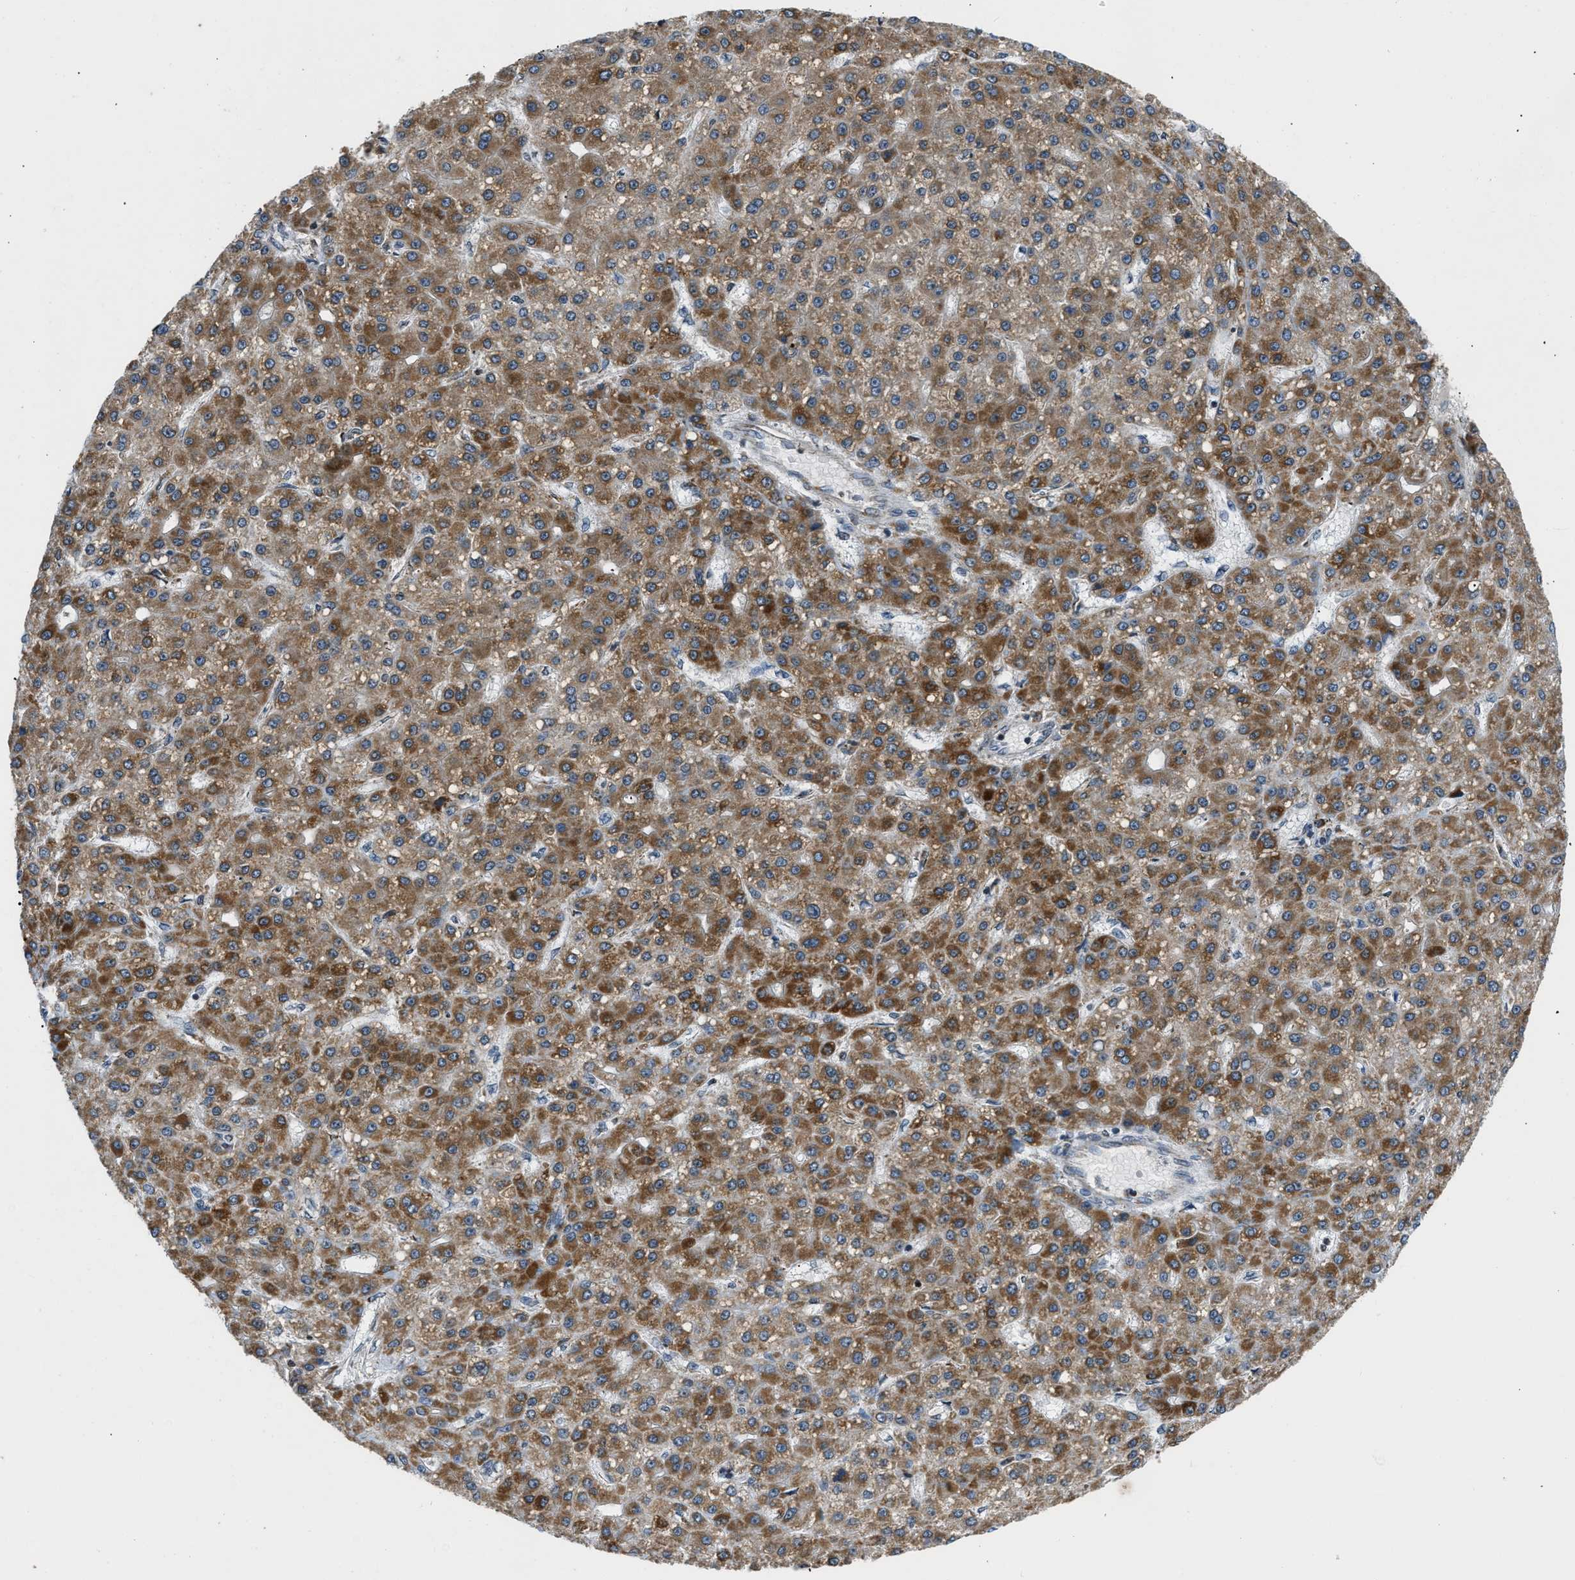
{"staining": {"intensity": "moderate", "quantity": ">75%", "location": "cytoplasmic/membranous"}, "tissue": "liver cancer", "cell_type": "Tumor cells", "image_type": "cancer", "snomed": [{"axis": "morphology", "description": "Carcinoma, Hepatocellular, NOS"}, {"axis": "topography", "description": "Liver"}], "caption": "The image demonstrates staining of liver hepatocellular carcinoma, revealing moderate cytoplasmic/membranous protein expression (brown color) within tumor cells.", "gene": "ACADVL", "patient": {"sex": "male", "age": 67}}